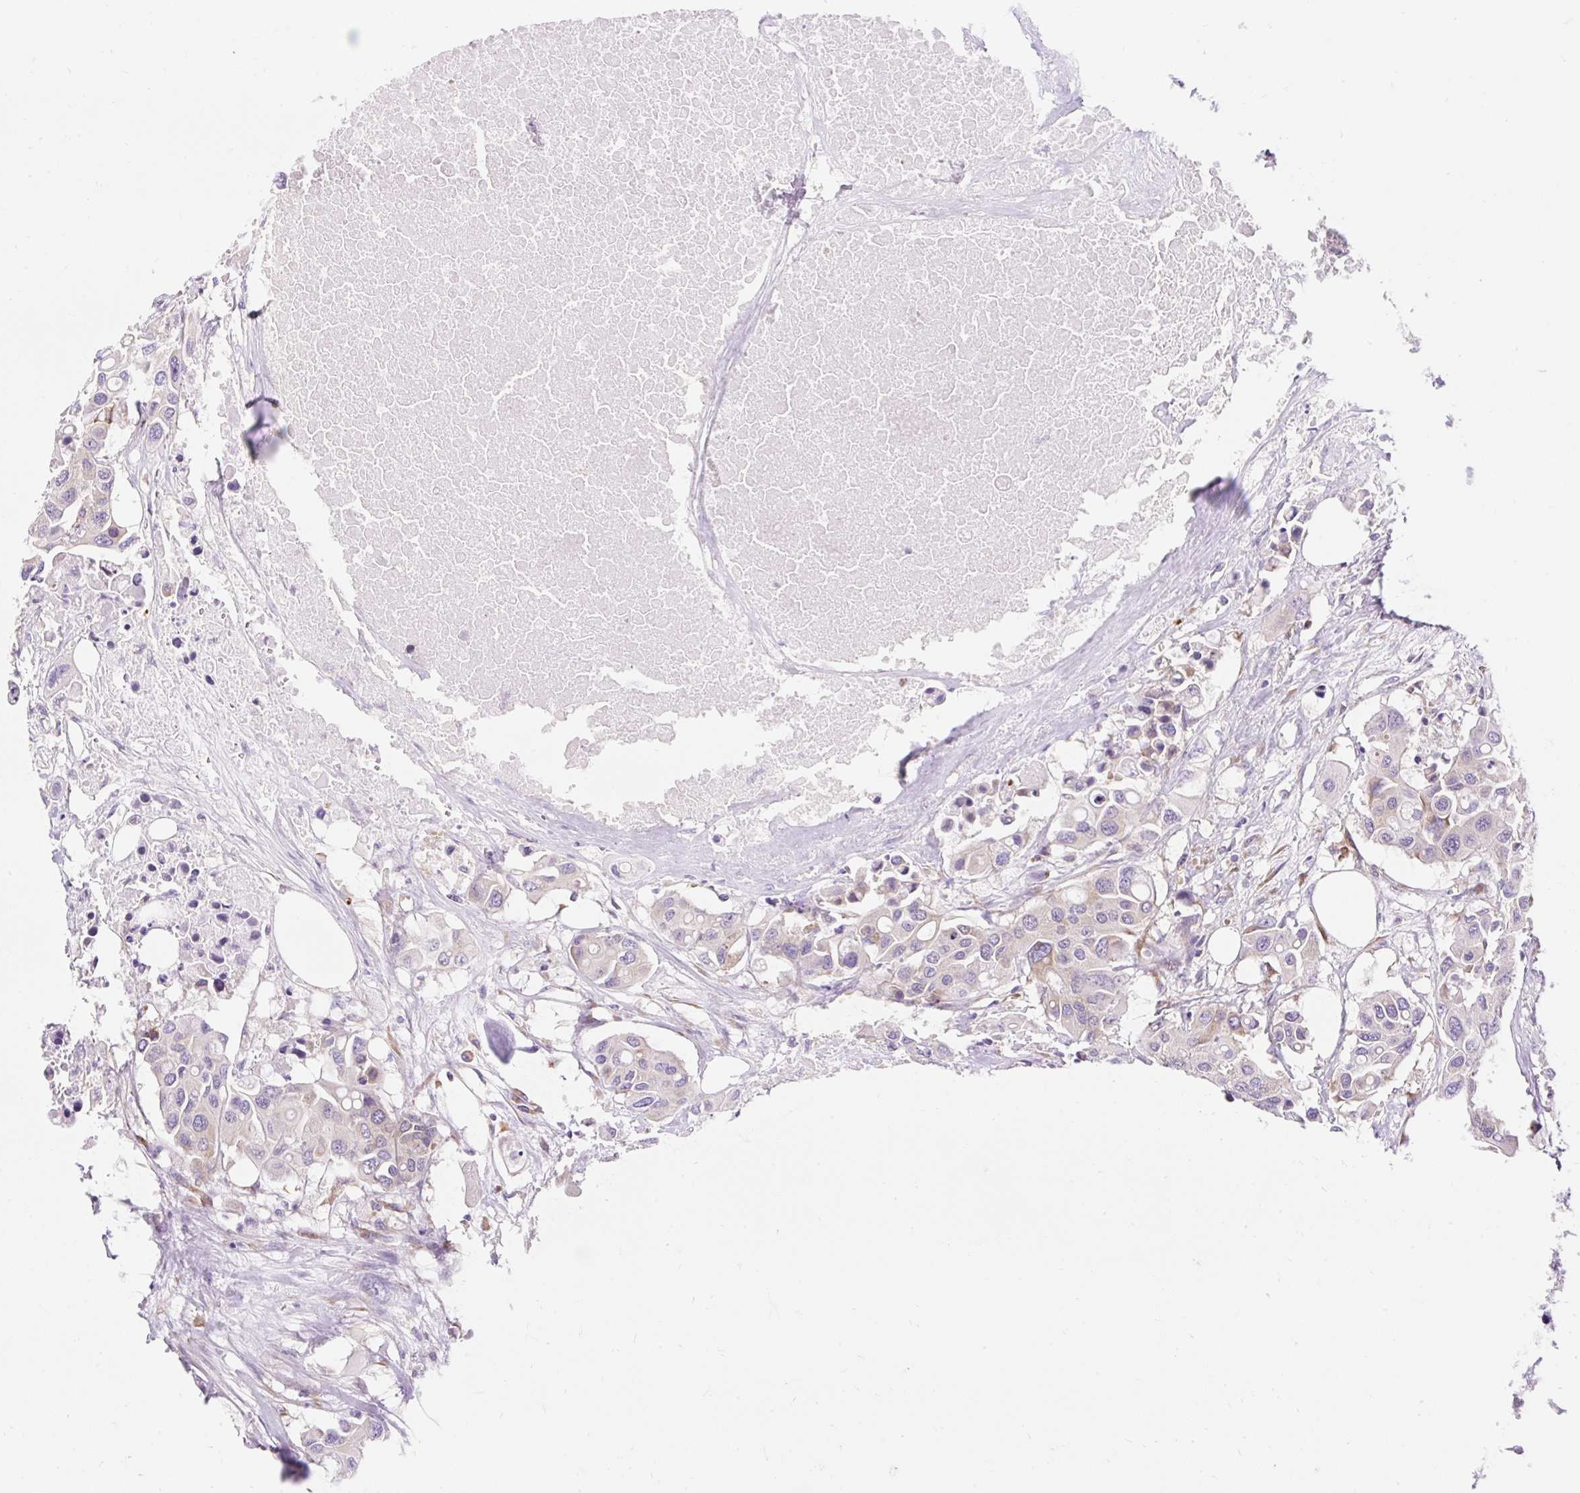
{"staining": {"intensity": "weak", "quantity": "25%-75%", "location": "cytoplasmic/membranous"}, "tissue": "colorectal cancer", "cell_type": "Tumor cells", "image_type": "cancer", "snomed": [{"axis": "morphology", "description": "Adenocarcinoma, NOS"}, {"axis": "topography", "description": "Colon"}], "caption": "Immunohistochemical staining of colorectal cancer (adenocarcinoma) displays low levels of weak cytoplasmic/membranous expression in approximately 25%-75% of tumor cells.", "gene": "GPR45", "patient": {"sex": "male", "age": 77}}